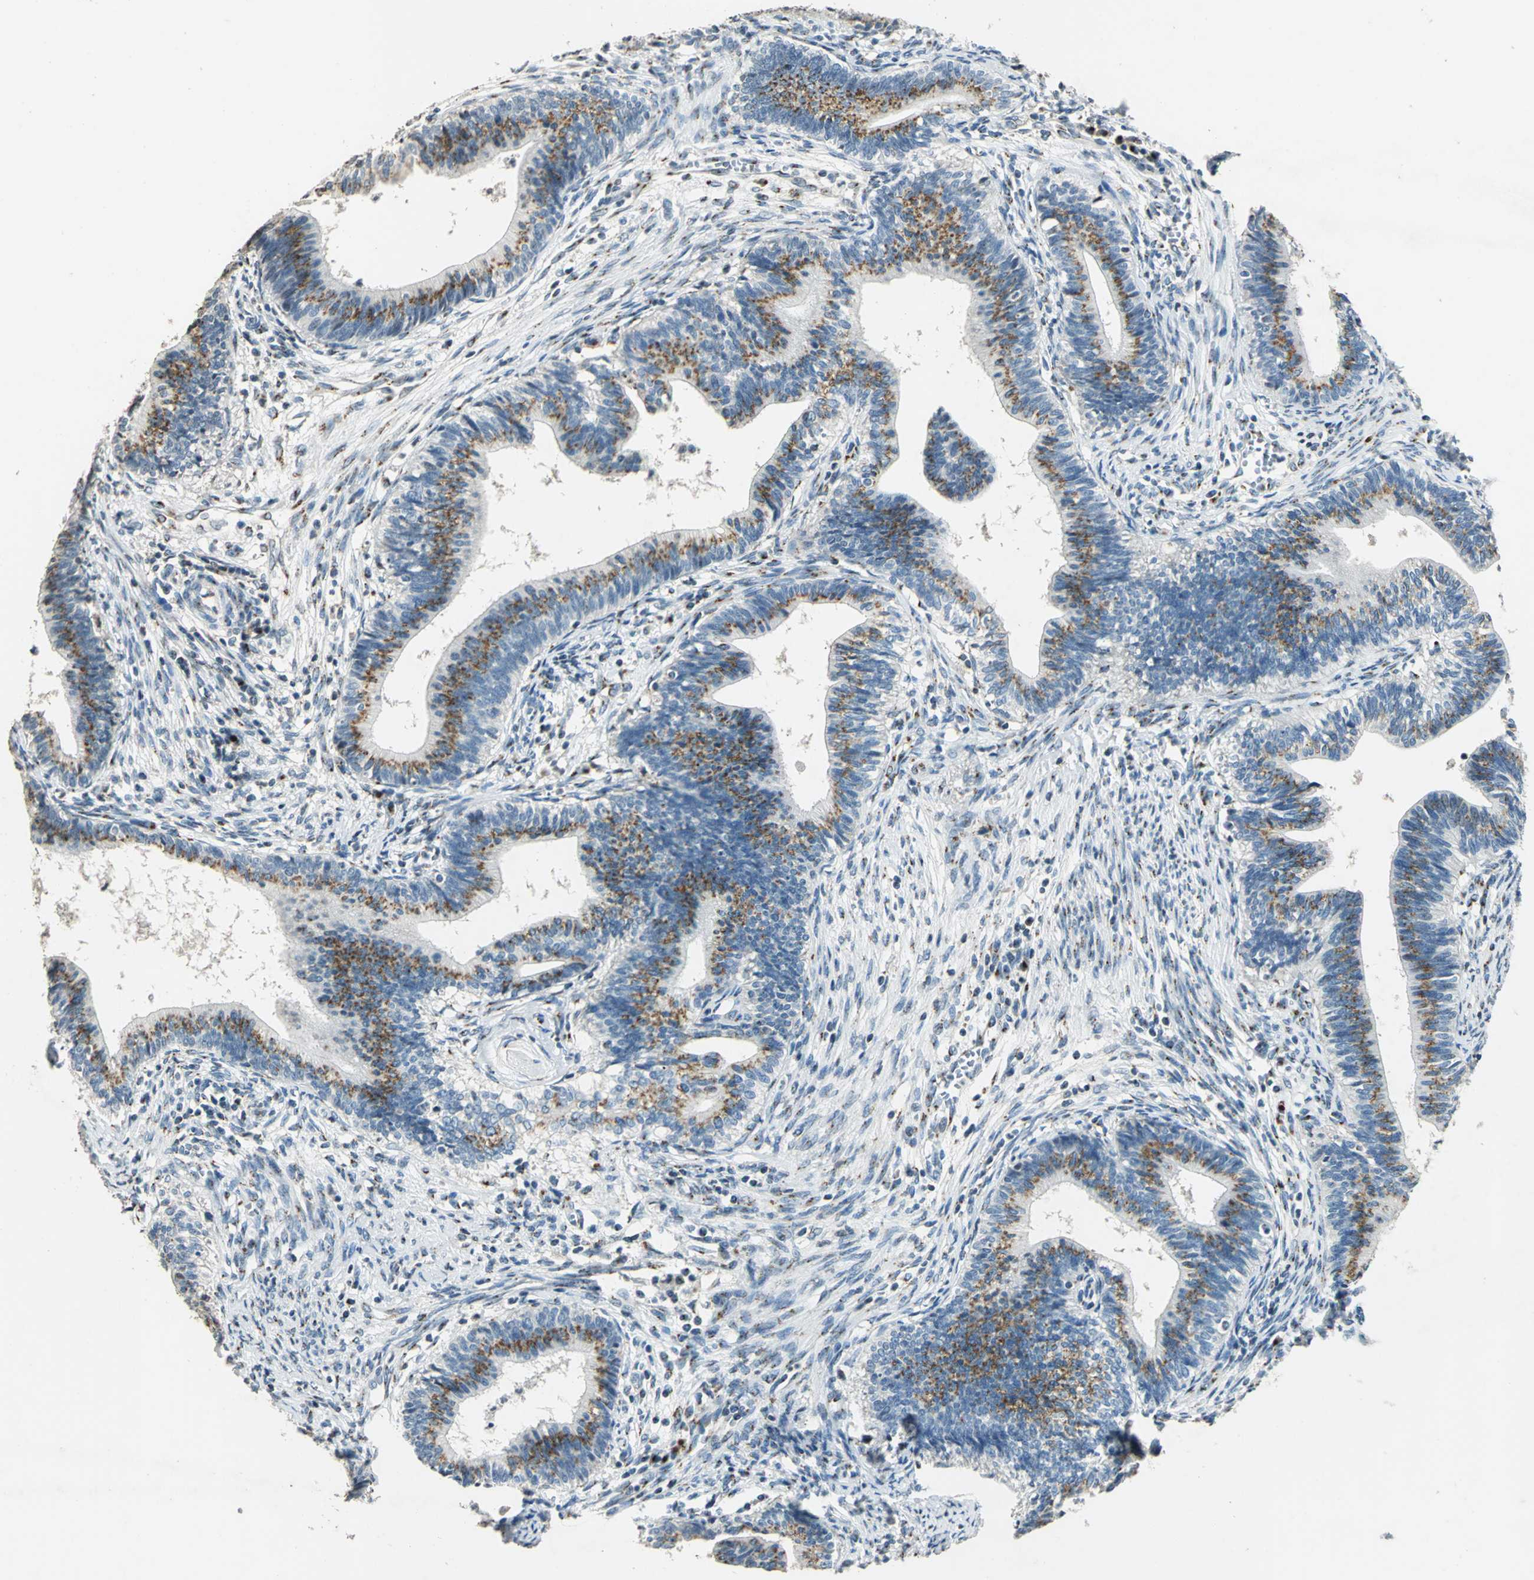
{"staining": {"intensity": "moderate", "quantity": "25%-75%", "location": "cytoplasmic/membranous"}, "tissue": "cervical cancer", "cell_type": "Tumor cells", "image_type": "cancer", "snomed": [{"axis": "morphology", "description": "Adenocarcinoma, NOS"}, {"axis": "topography", "description": "Cervix"}], "caption": "IHC of human cervical cancer displays medium levels of moderate cytoplasmic/membranous expression in approximately 25%-75% of tumor cells. The staining was performed using DAB to visualize the protein expression in brown, while the nuclei were stained in blue with hematoxylin (Magnification: 20x).", "gene": "TMEM115", "patient": {"sex": "female", "age": 44}}